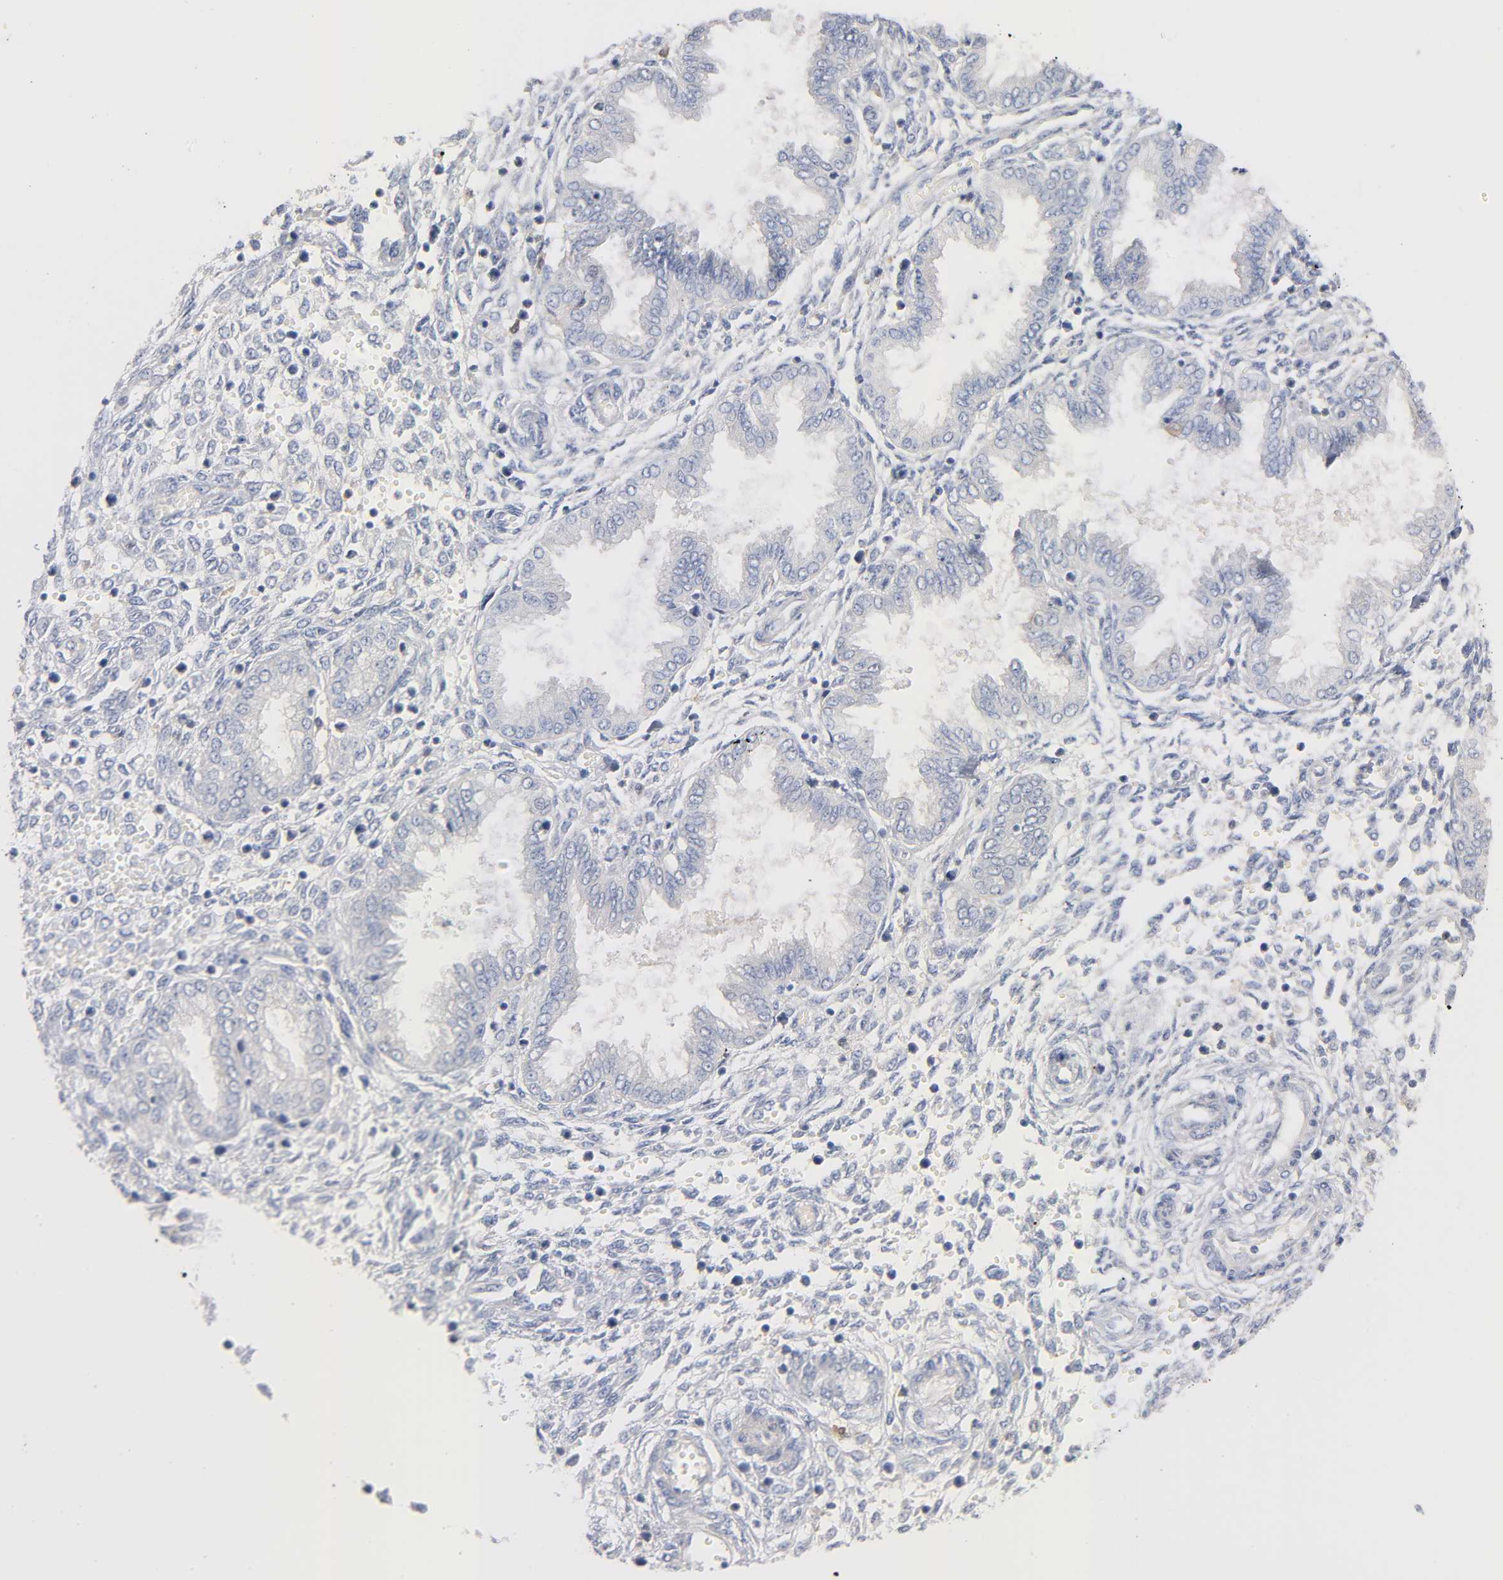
{"staining": {"intensity": "negative", "quantity": "none", "location": "none"}, "tissue": "endometrium", "cell_type": "Cells in endometrial stroma", "image_type": "normal", "snomed": [{"axis": "morphology", "description": "Normal tissue, NOS"}, {"axis": "topography", "description": "Endometrium"}], "caption": "This is an IHC histopathology image of normal endometrium. There is no staining in cells in endometrial stroma.", "gene": "IL18", "patient": {"sex": "female", "age": 33}}